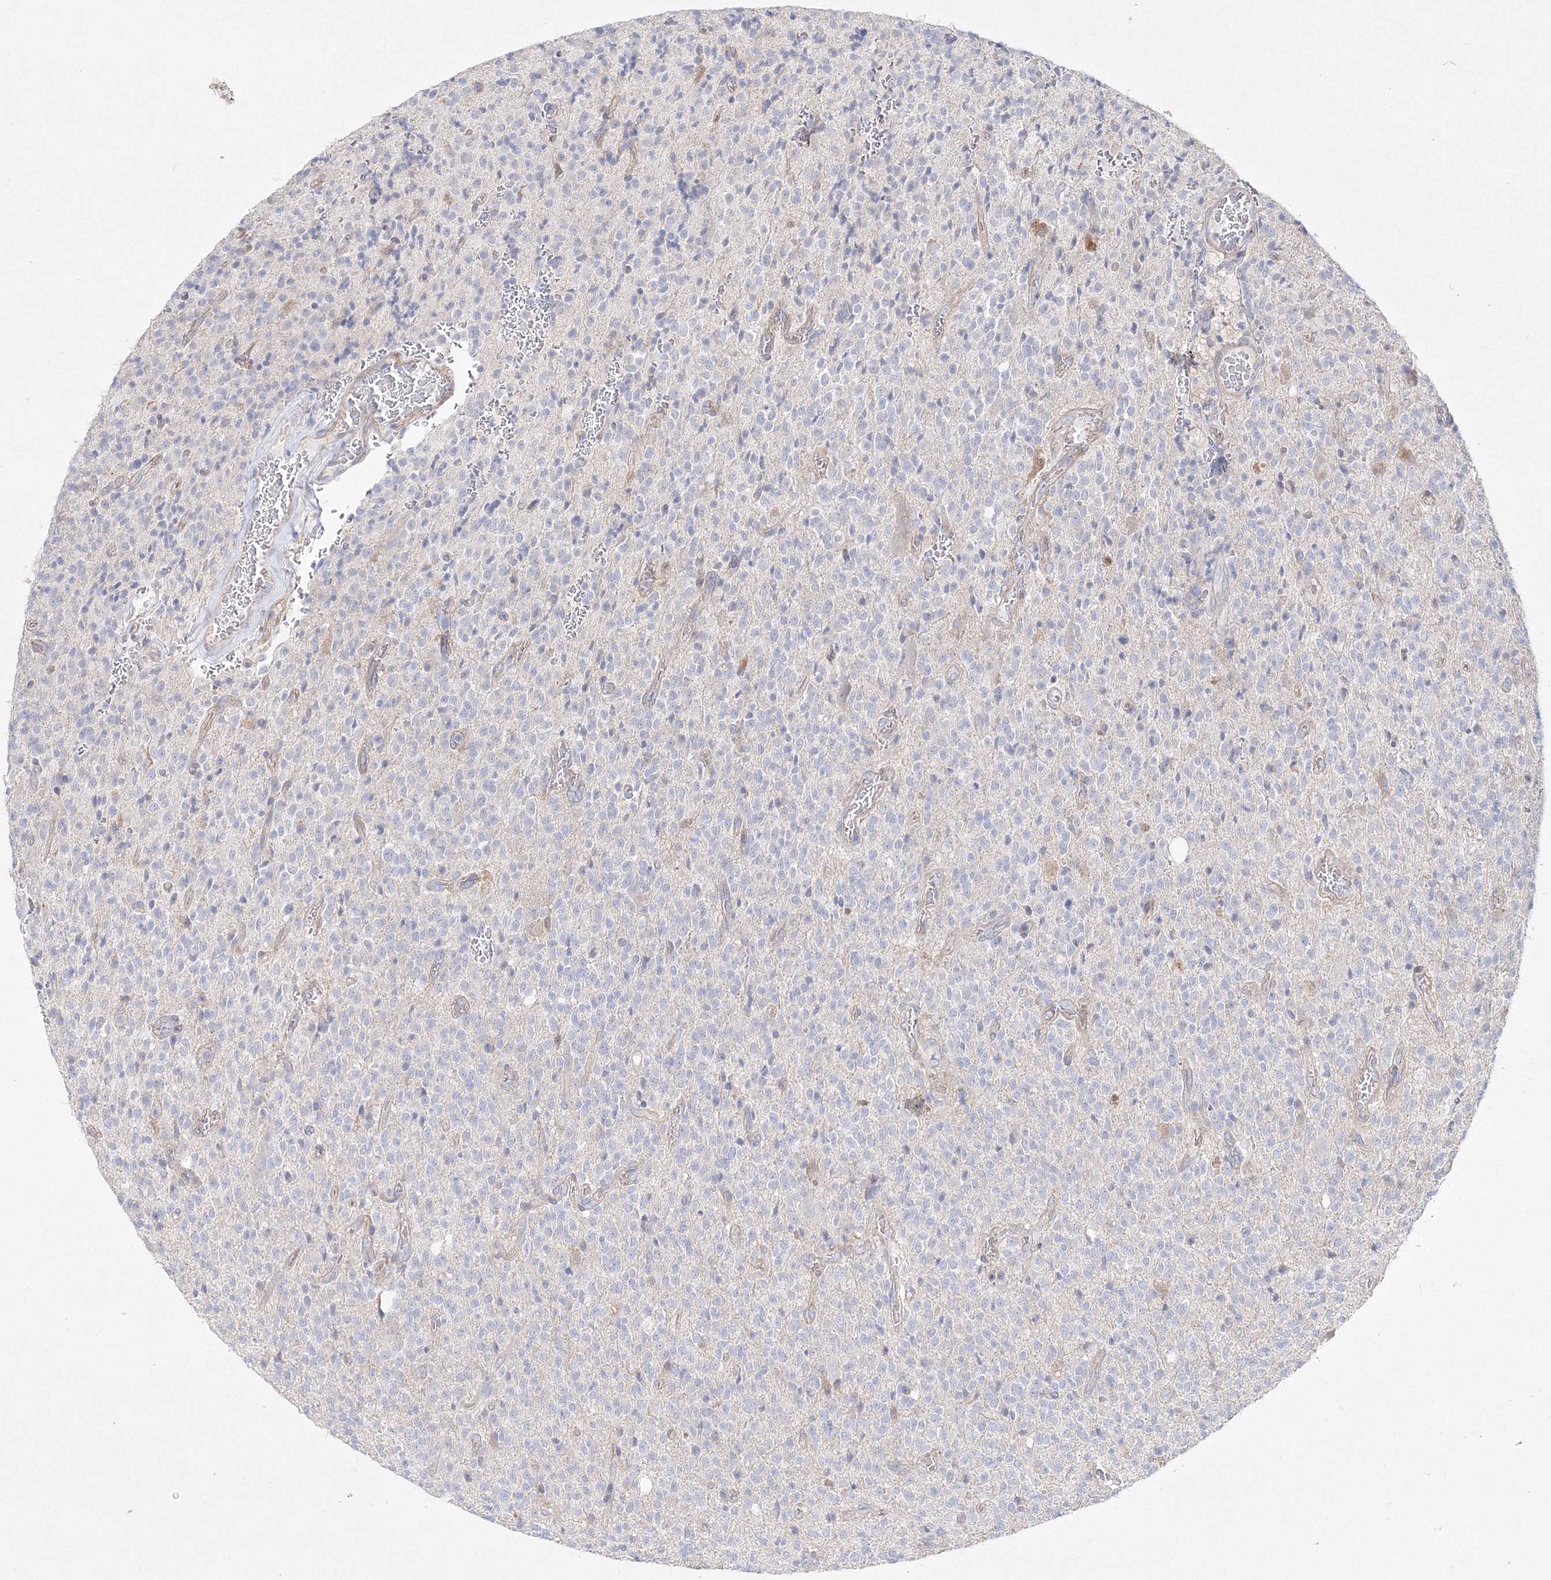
{"staining": {"intensity": "negative", "quantity": "none", "location": "none"}, "tissue": "glioma", "cell_type": "Tumor cells", "image_type": "cancer", "snomed": [{"axis": "morphology", "description": "Glioma, malignant, High grade"}, {"axis": "topography", "description": "Brain"}], "caption": "Immunohistochemical staining of human malignant glioma (high-grade) displays no significant expression in tumor cells.", "gene": "NAA40", "patient": {"sex": "male", "age": 34}}